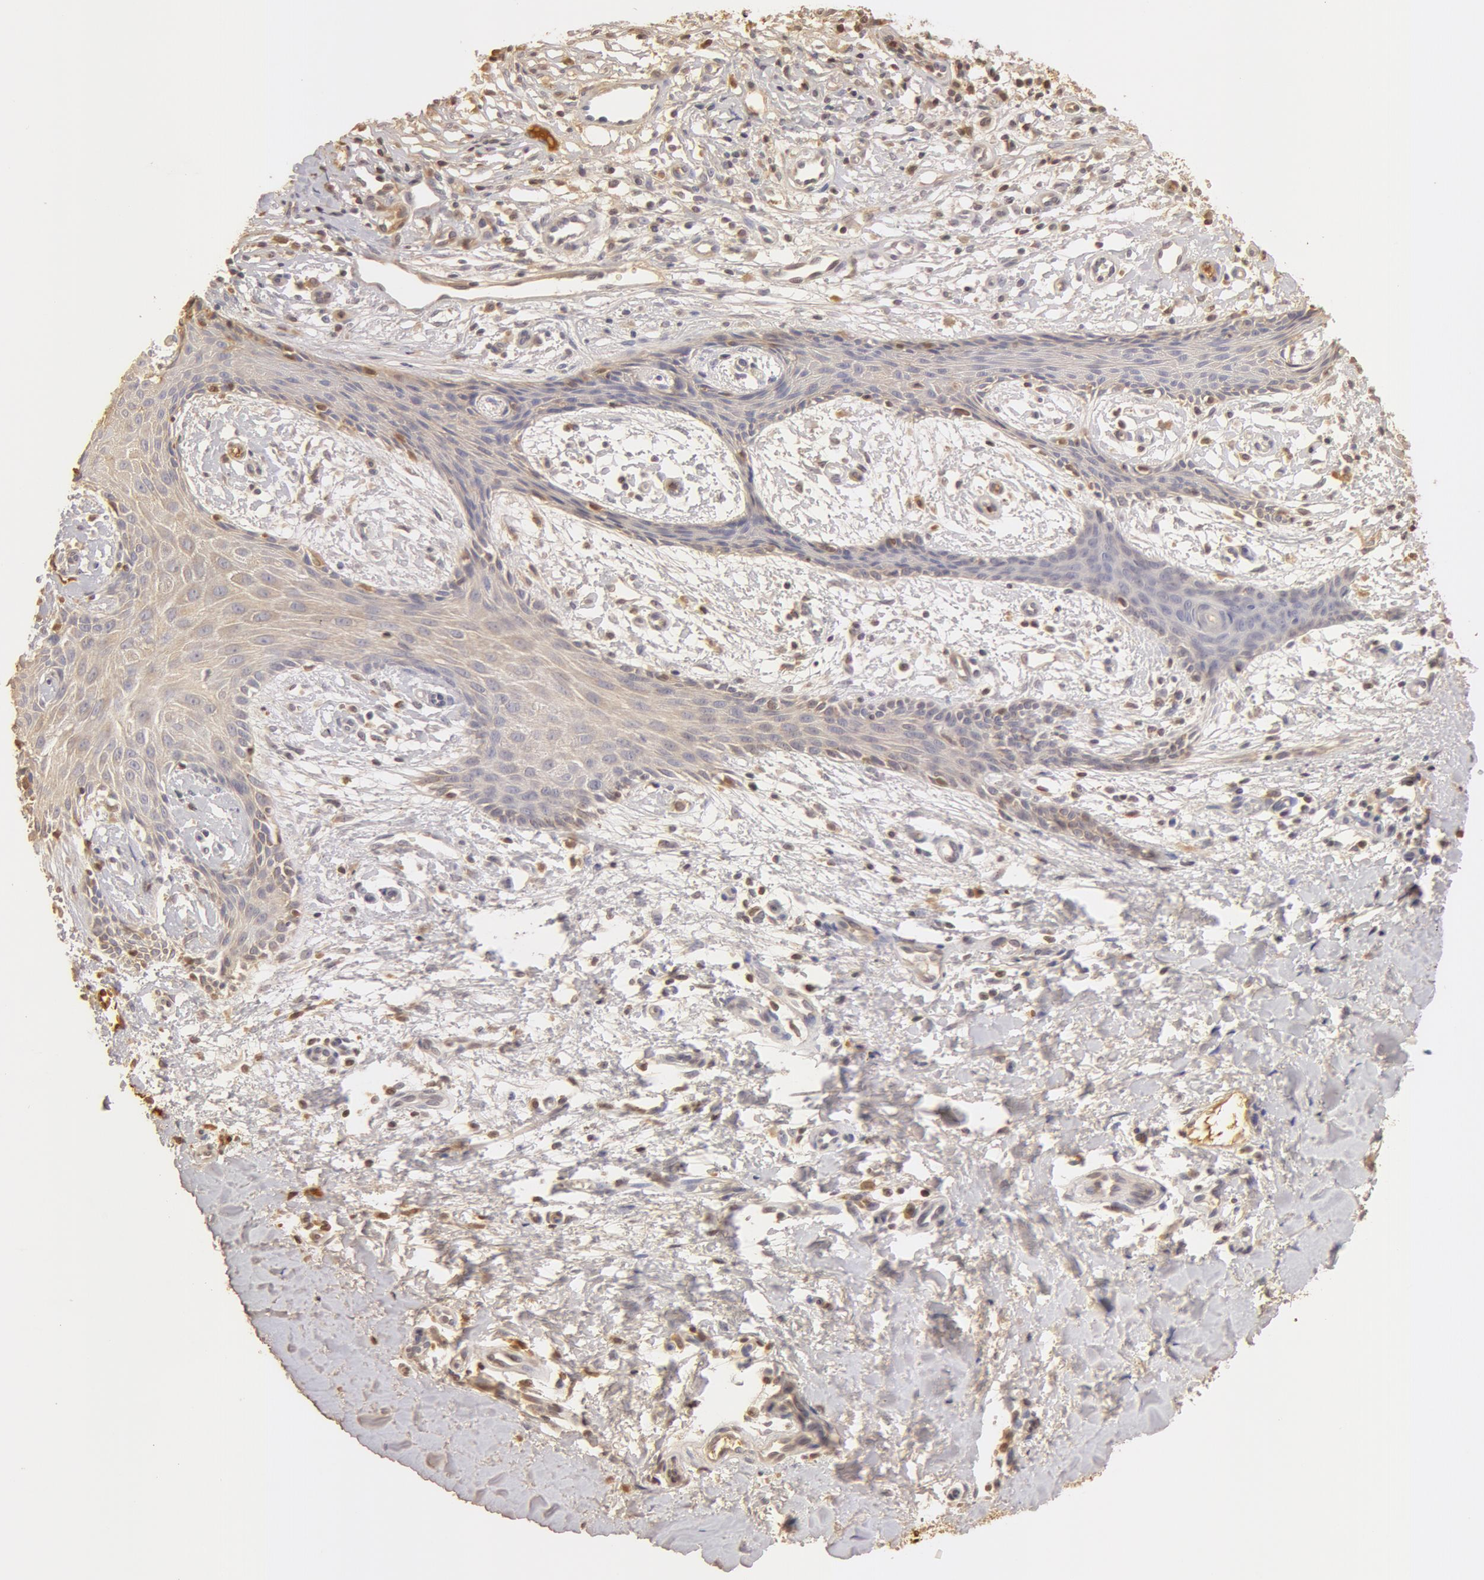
{"staining": {"intensity": "weak", "quantity": ">75%", "location": "cytoplasmic/membranous"}, "tissue": "skin cancer", "cell_type": "Tumor cells", "image_type": "cancer", "snomed": [{"axis": "morphology", "description": "Basal cell carcinoma"}, {"axis": "topography", "description": "Skin"}], "caption": "A high-resolution image shows immunohistochemistry staining of skin cancer (basal cell carcinoma), which demonstrates weak cytoplasmic/membranous positivity in approximately >75% of tumor cells.", "gene": "TF", "patient": {"sex": "male", "age": 75}}